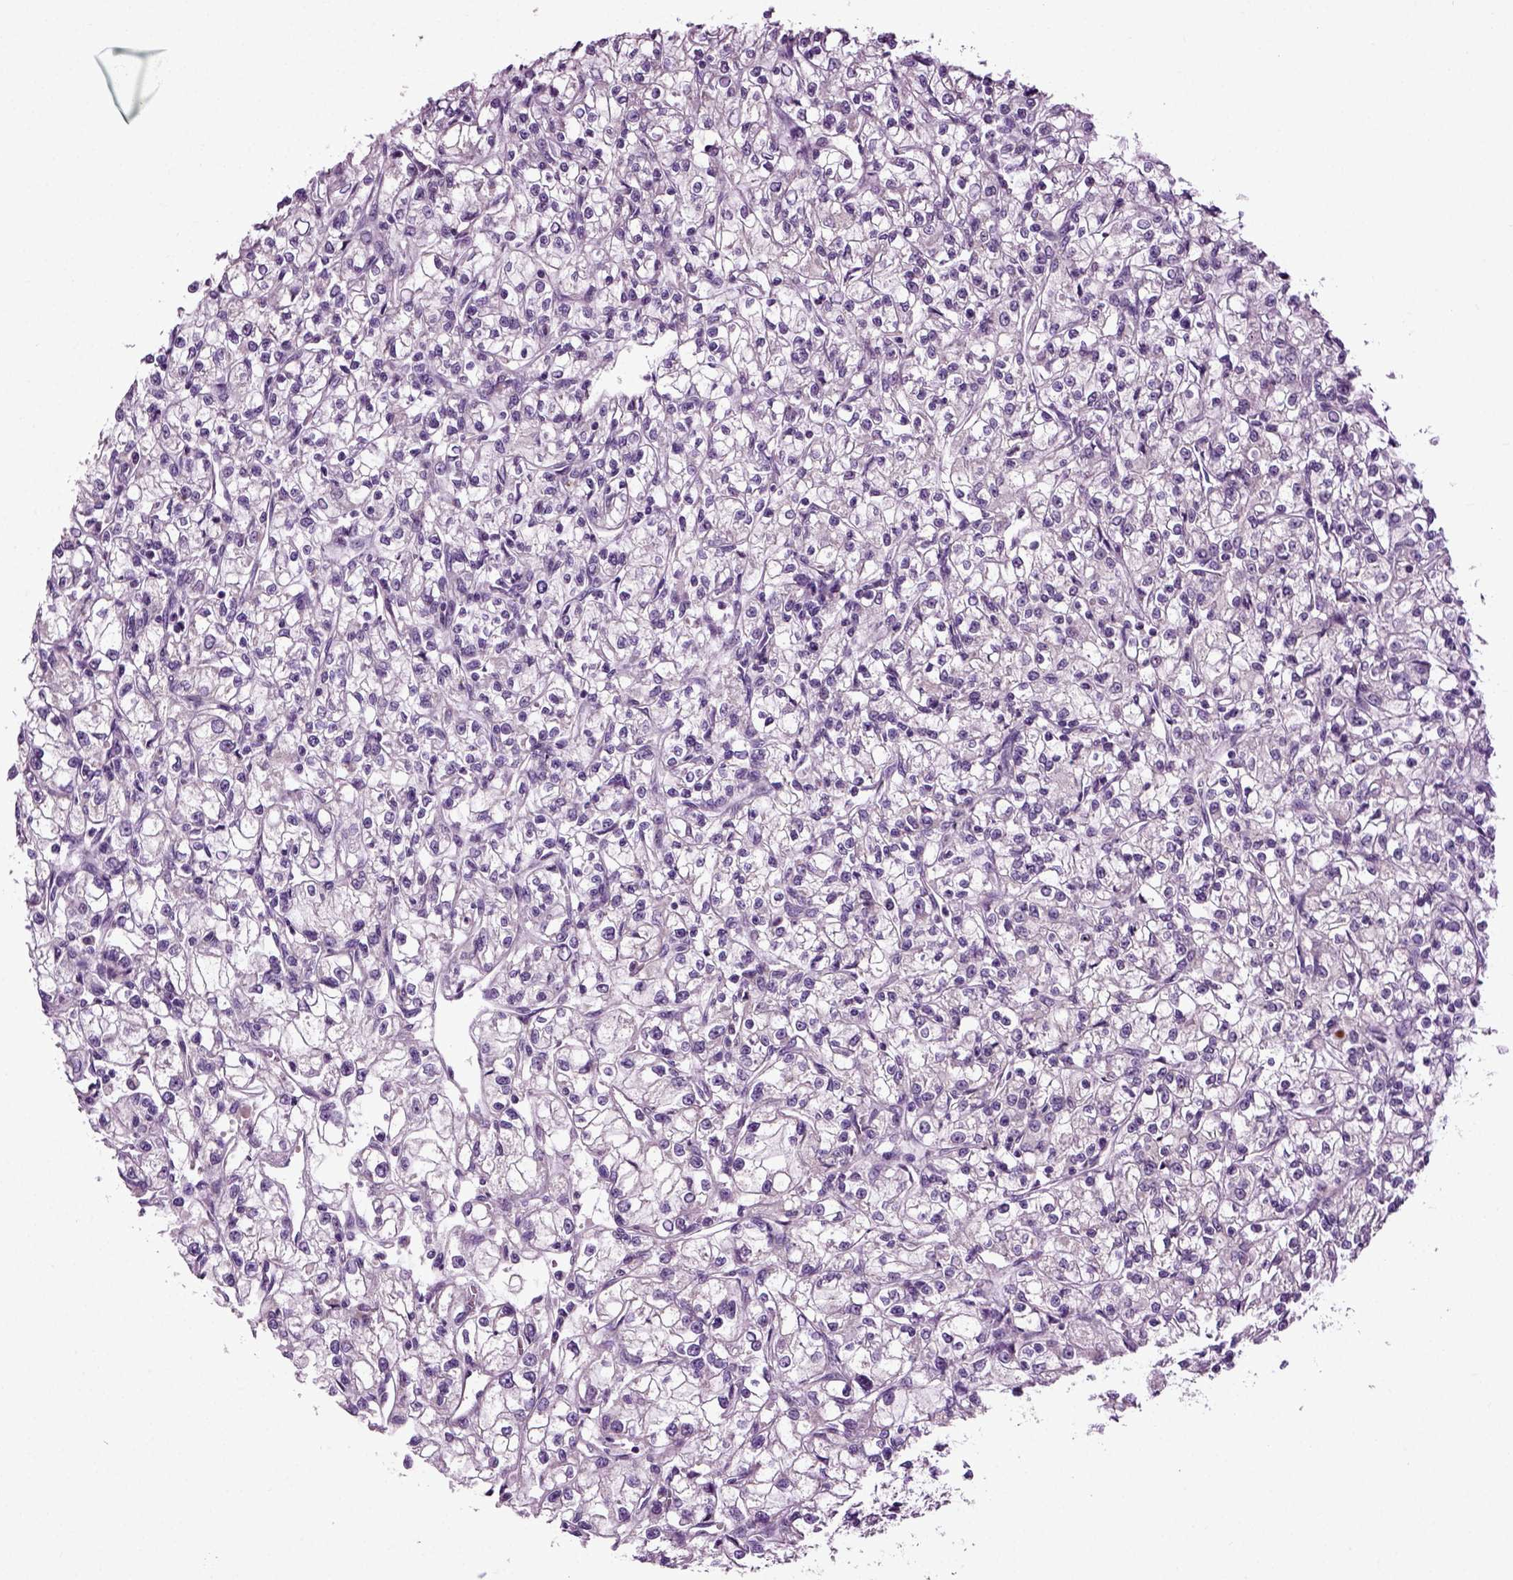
{"staining": {"intensity": "negative", "quantity": "none", "location": "none"}, "tissue": "renal cancer", "cell_type": "Tumor cells", "image_type": "cancer", "snomed": [{"axis": "morphology", "description": "Adenocarcinoma, NOS"}, {"axis": "topography", "description": "Kidney"}], "caption": "A high-resolution micrograph shows immunohistochemistry staining of renal adenocarcinoma, which reveals no significant staining in tumor cells.", "gene": "SPATA17", "patient": {"sex": "female", "age": 59}}